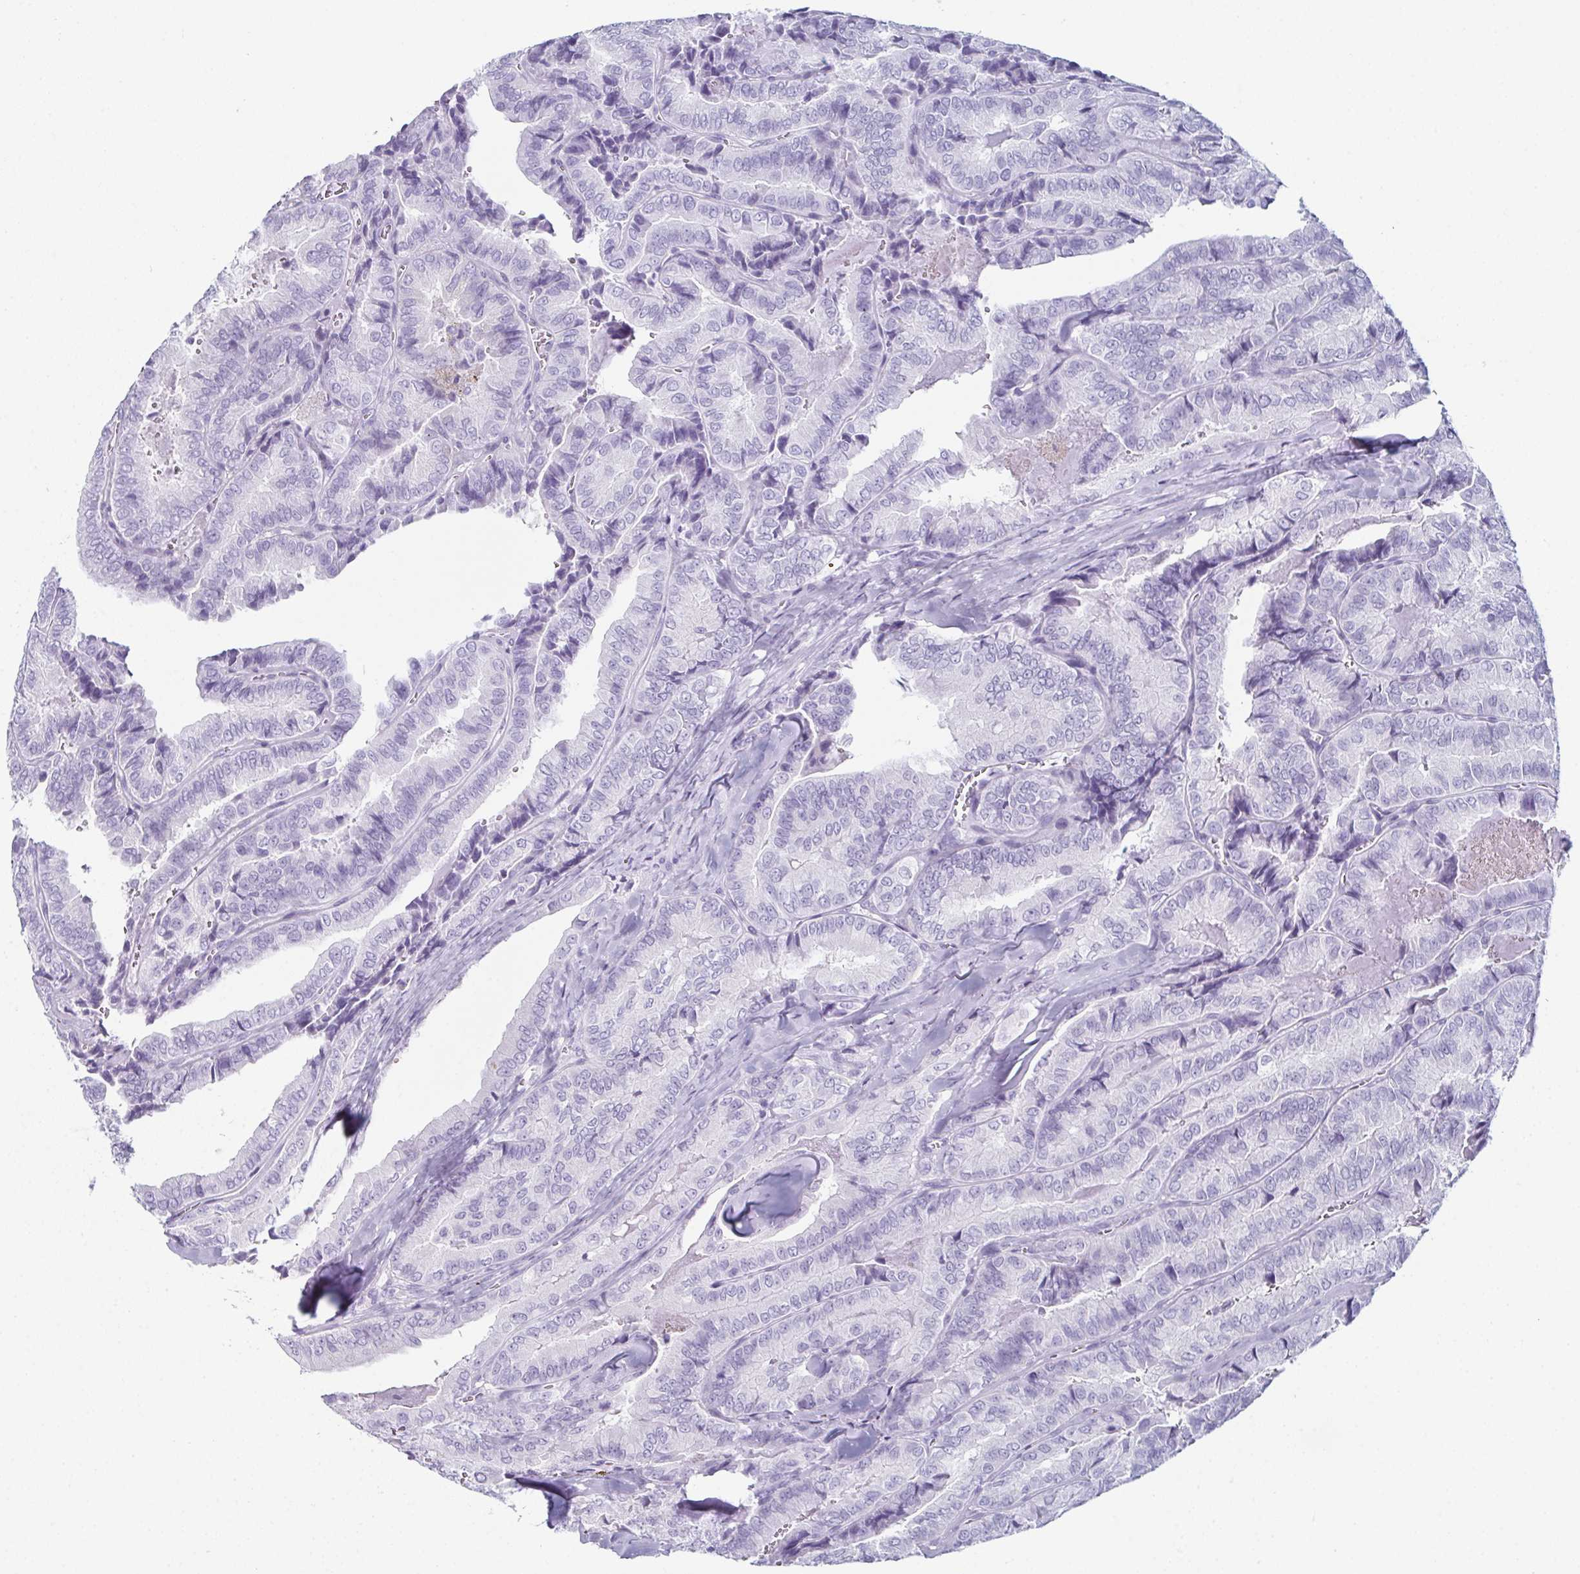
{"staining": {"intensity": "negative", "quantity": "none", "location": "none"}, "tissue": "thyroid cancer", "cell_type": "Tumor cells", "image_type": "cancer", "snomed": [{"axis": "morphology", "description": "Papillary adenocarcinoma, NOS"}, {"axis": "topography", "description": "Thyroid gland"}], "caption": "Immunohistochemistry (IHC) of thyroid cancer displays no staining in tumor cells.", "gene": "ENKUR", "patient": {"sex": "female", "age": 75}}